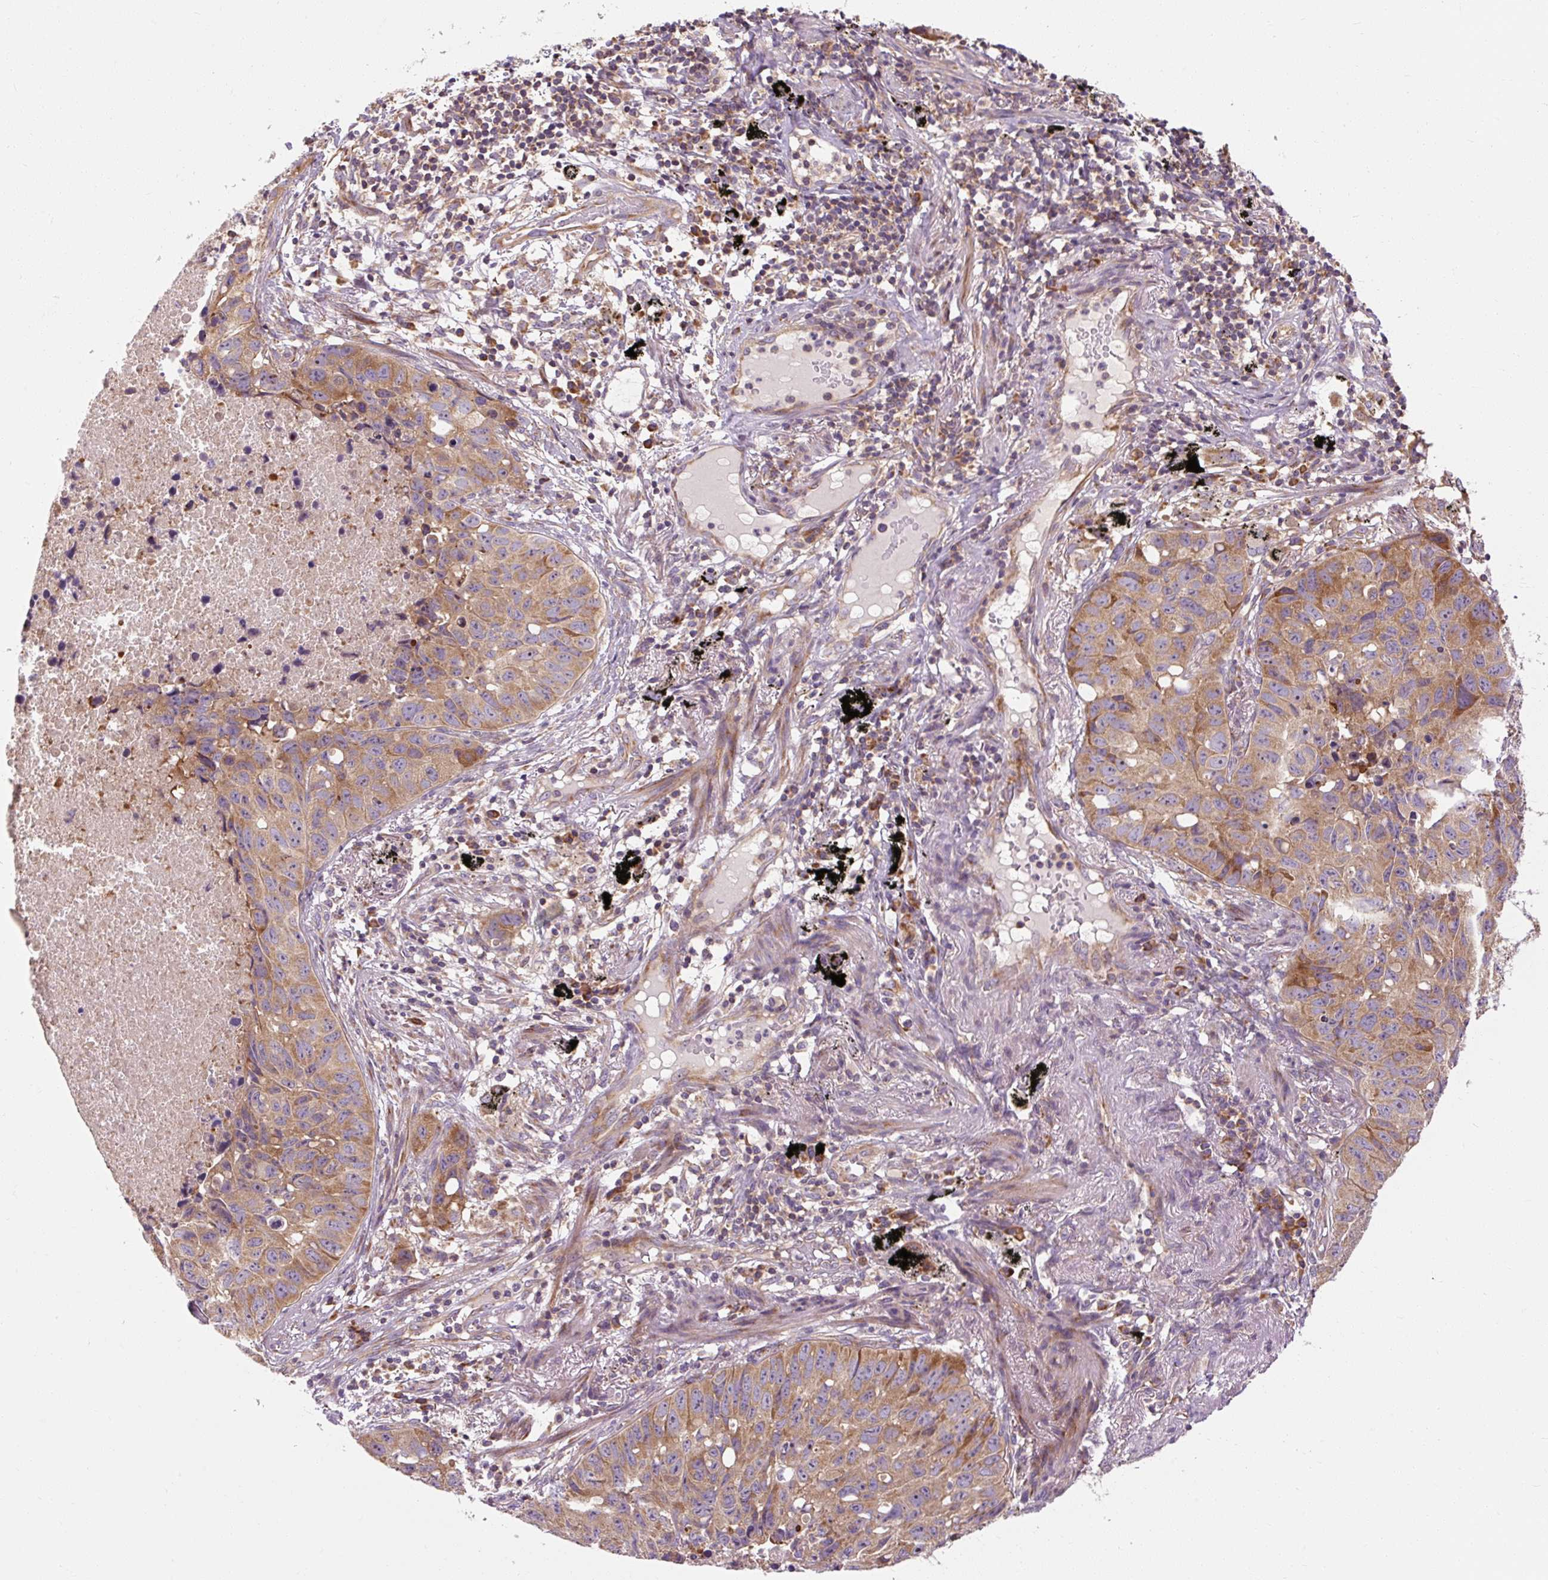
{"staining": {"intensity": "moderate", "quantity": "25%-75%", "location": "cytoplasmic/membranous"}, "tissue": "lung cancer", "cell_type": "Tumor cells", "image_type": "cancer", "snomed": [{"axis": "morphology", "description": "Squamous cell carcinoma, NOS"}, {"axis": "topography", "description": "Lung"}], "caption": "A brown stain shows moderate cytoplasmic/membranous expression of a protein in human lung squamous cell carcinoma tumor cells.", "gene": "PRSS48", "patient": {"sex": "male", "age": 60}}